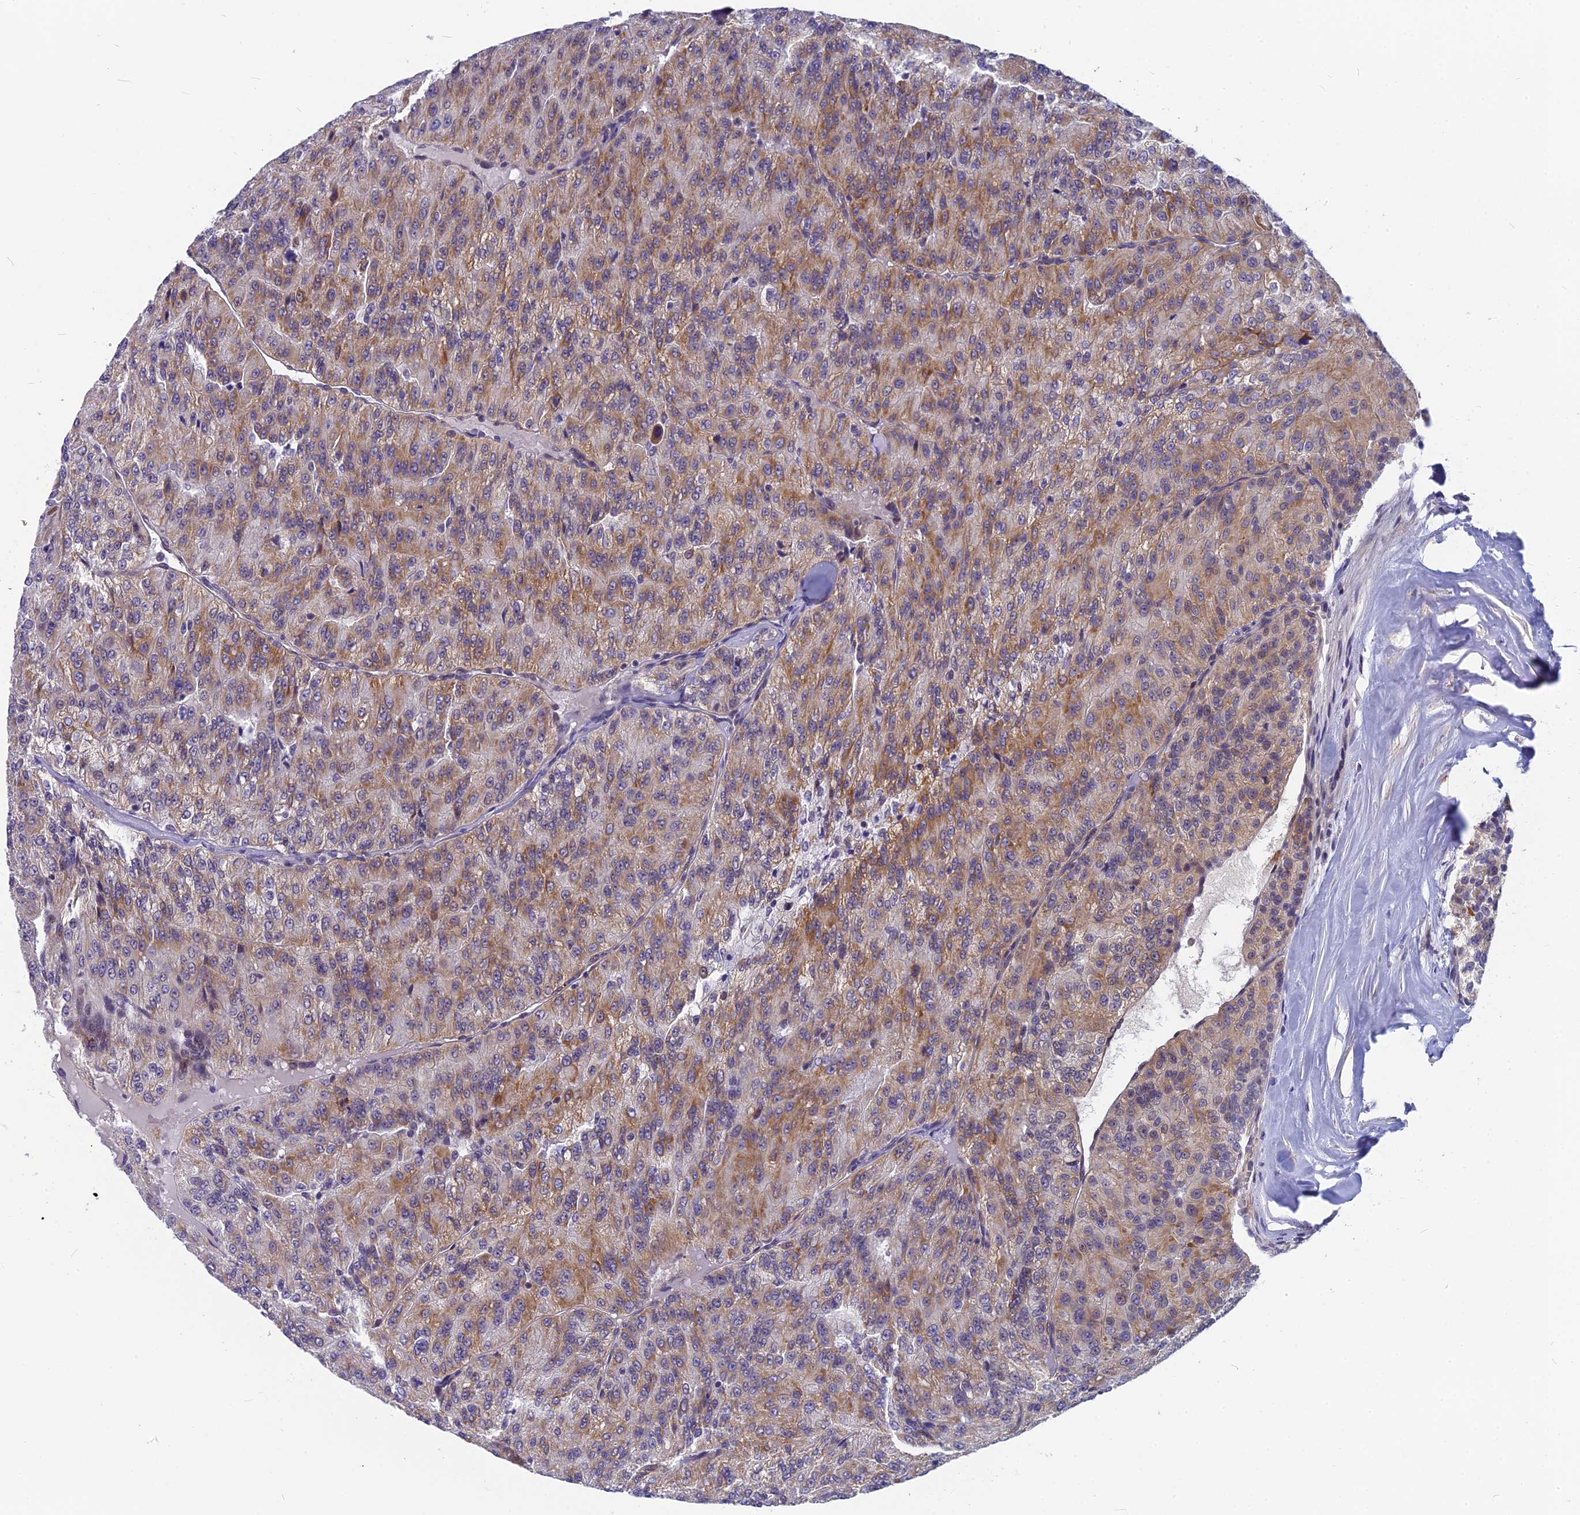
{"staining": {"intensity": "moderate", "quantity": "25%-75%", "location": "cytoplasmic/membranous"}, "tissue": "renal cancer", "cell_type": "Tumor cells", "image_type": "cancer", "snomed": [{"axis": "morphology", "description": "Adenocarcinoma, NOS"}, {"axis": "topography", "description": "Kidney"}], "caption": "The immunohistochemical stain labels moderate cytoplasmic/membranous expression in tumor cells of renal adenocarcinoma tissue.", "gene": "CMC1", "patient": {"sex": "female", "age": 63}}